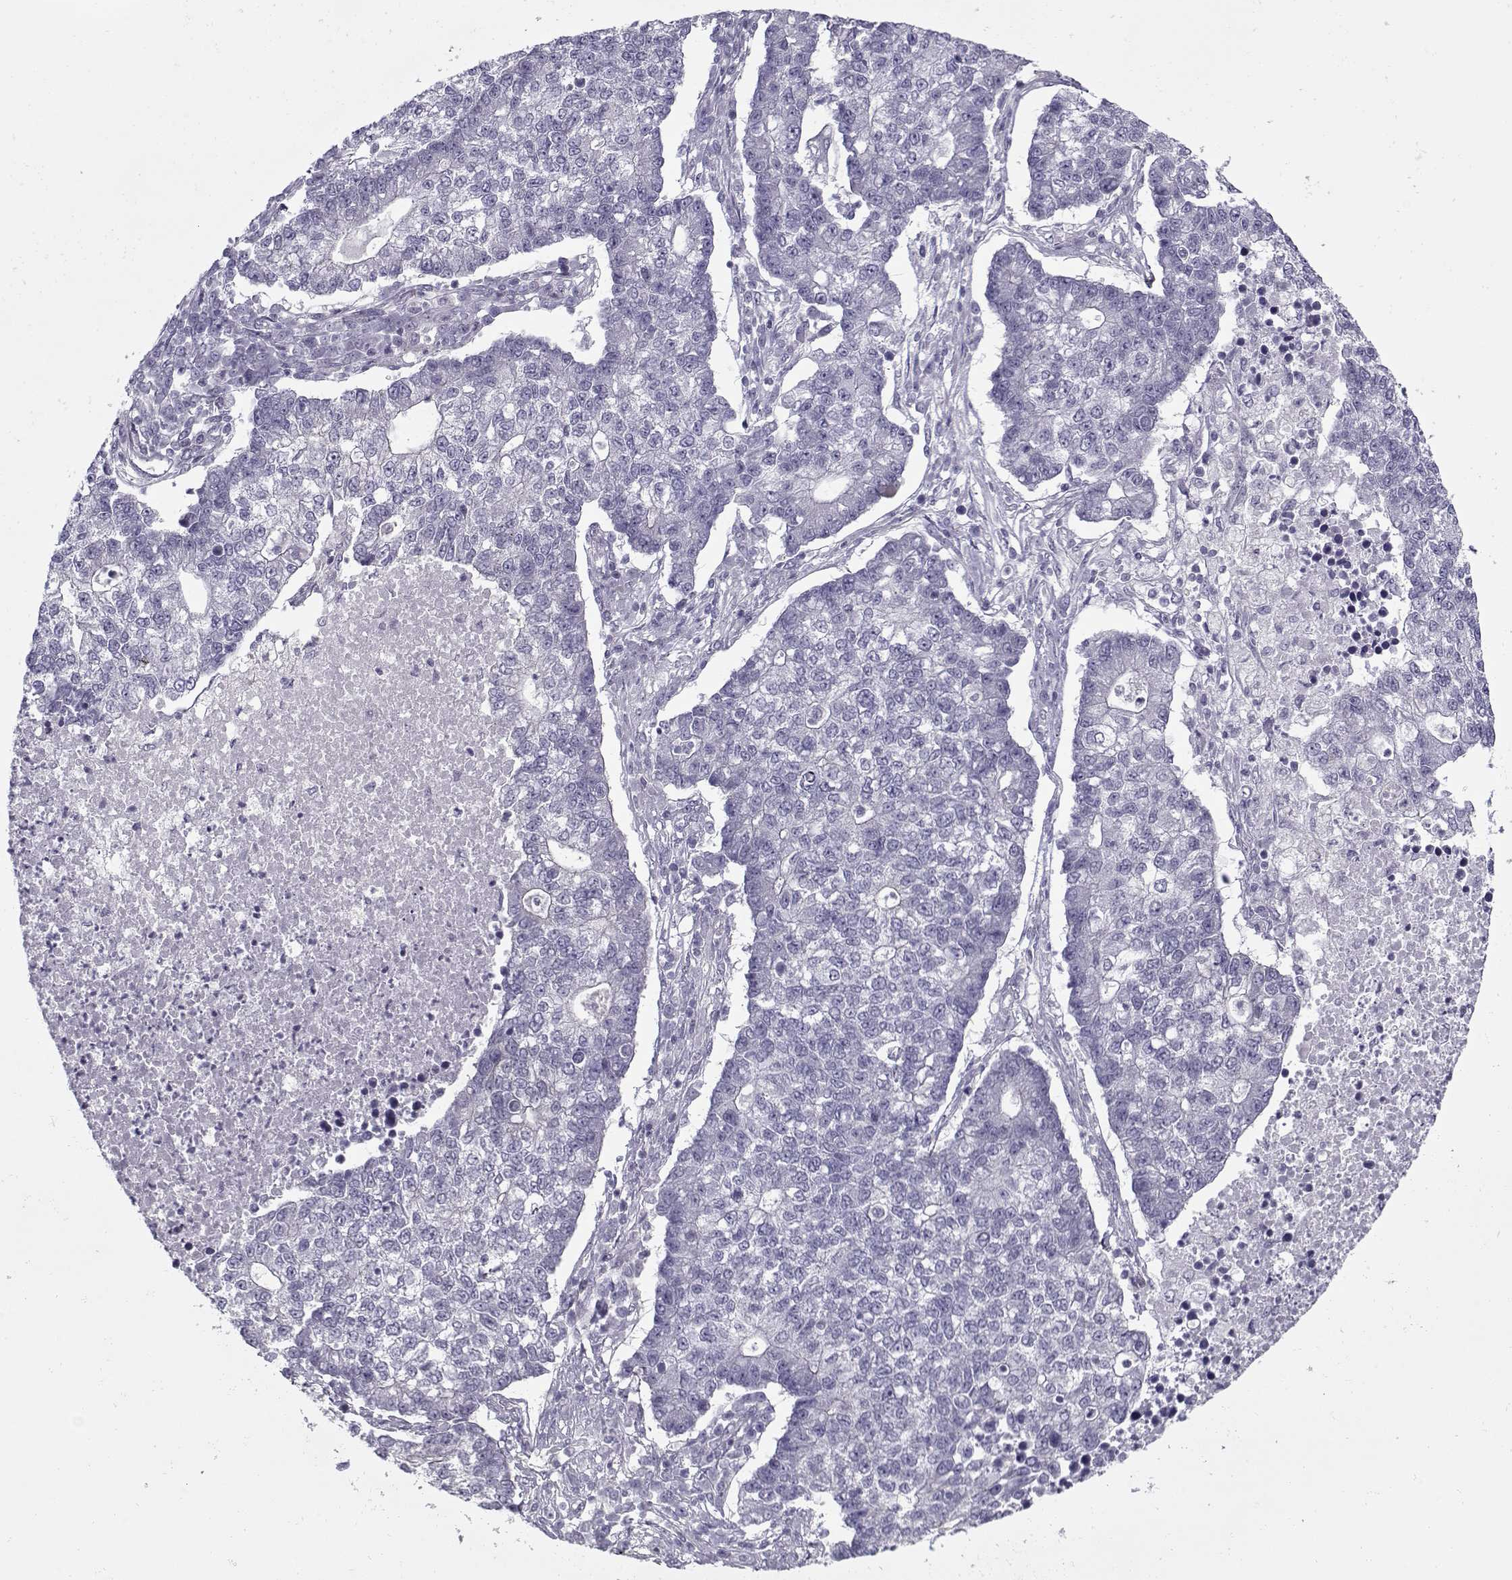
{"staining": {"intensity": "negative", "quantity": "none", "location": "none"}, "tissue": "lung cancer", "cell_type": "Tumor cells", "image_type": "cancer", "snomed": [{"axis": "morphology", "description": "Adenocarcinoma, NOS"}, {"axis": "topography", "description": "Lung"}], "caption": "A micrograph of lung adenocarcinoma stained for a protein shows no brown staining in tumor cells.", "gene": "PP2D1", "patient": {"sex": "male", "age": 57}}